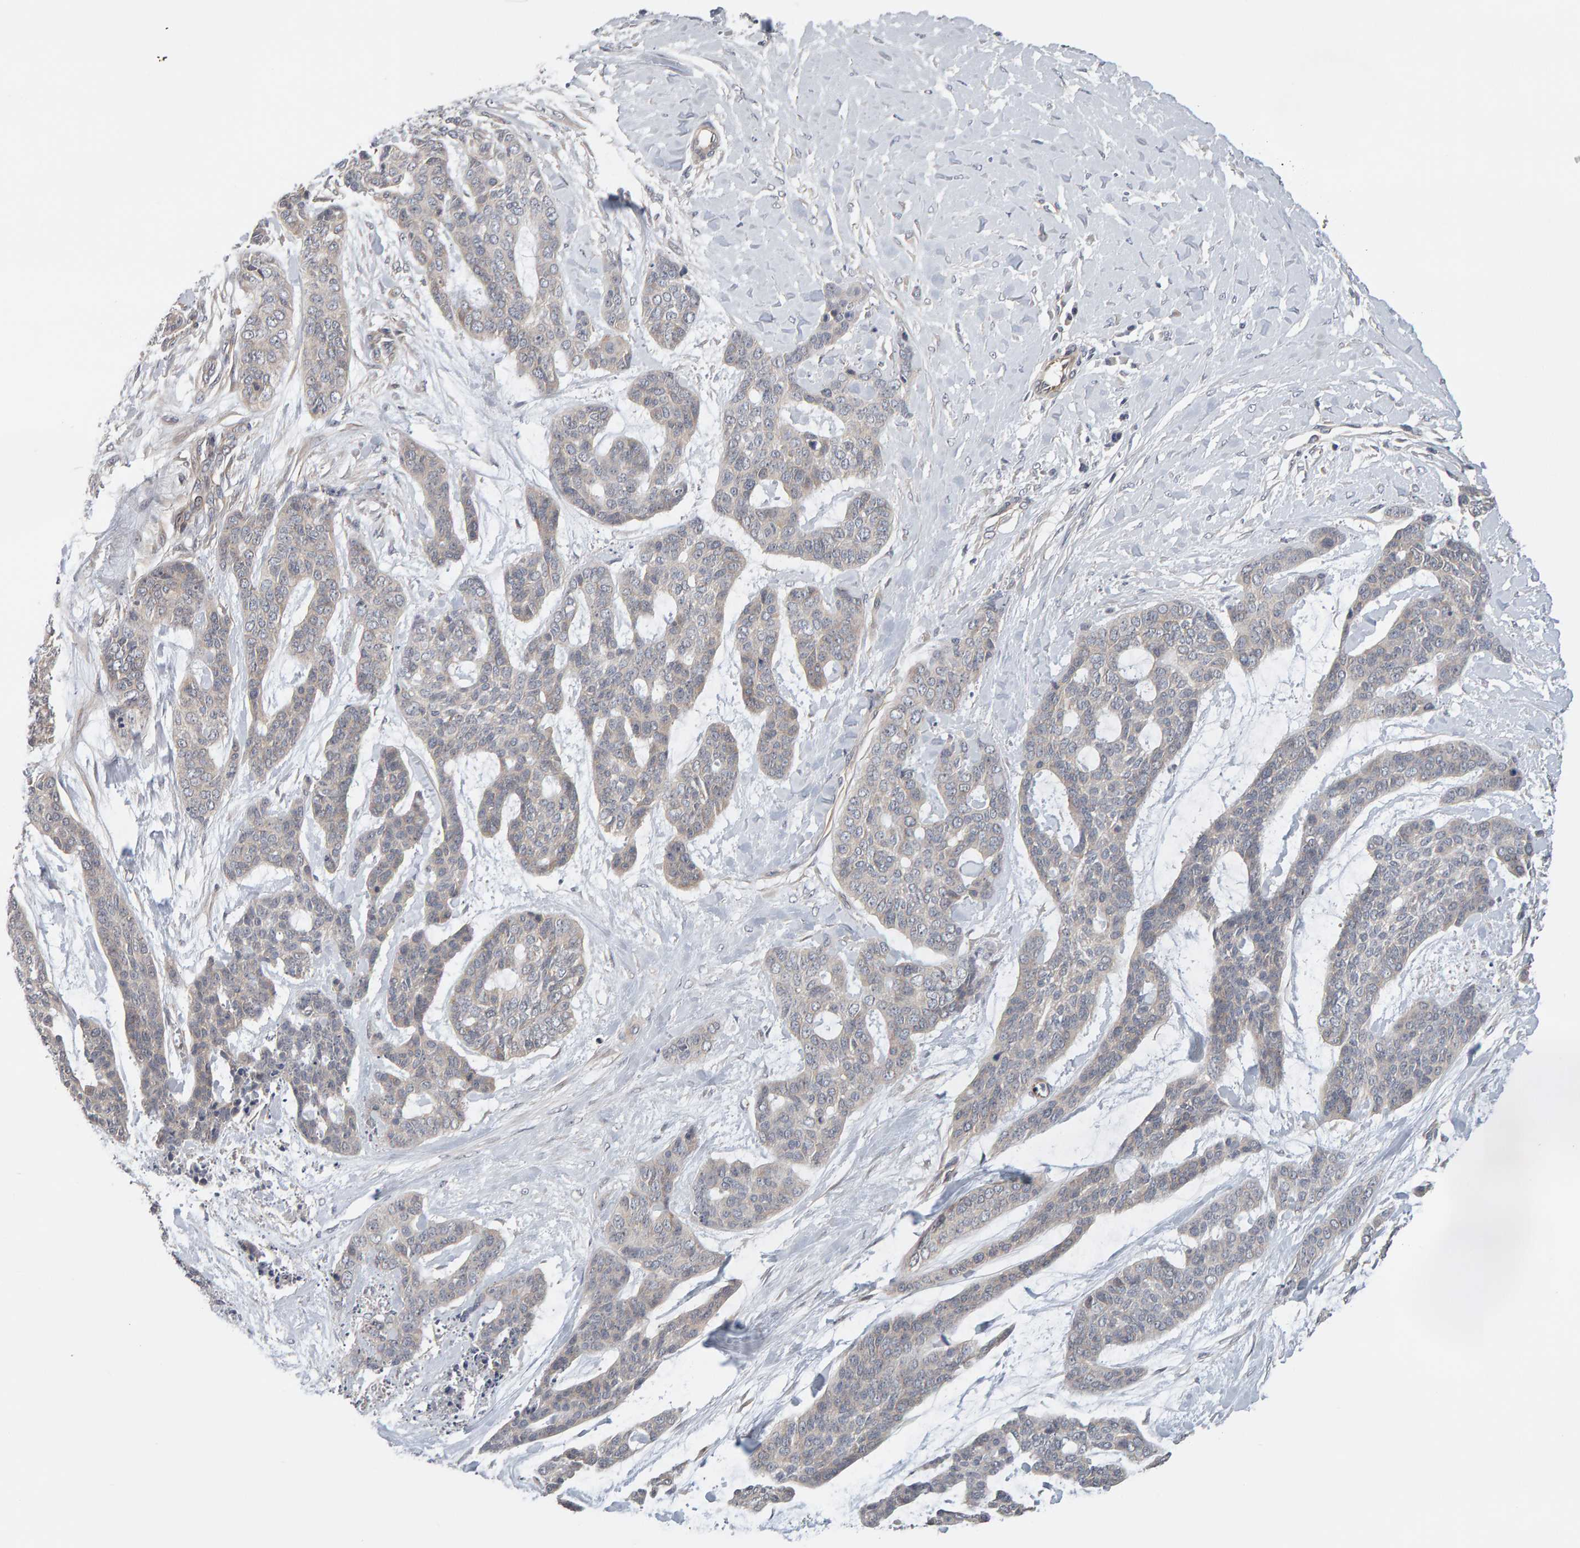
{"staining": {"intensity": "negative", "quantity": "none", "location": "none"}, "tissue": "skin cancer", "cell_type": "Tumor cells", "image_type": "cancer", "snomed": [{"axis": "morphology", "description": "Basal cell carcinoma"}, {"axis": "topography", "description": "Skin"}], "caption": "High power microscopy micrograph of an immunohistochemistry (IHC) image of skin basal cell carcinoma, revealing no significant staining in tumor cells.", "gene": "PPP1R16A", "patient": {"sex": "female", "age": 64}}